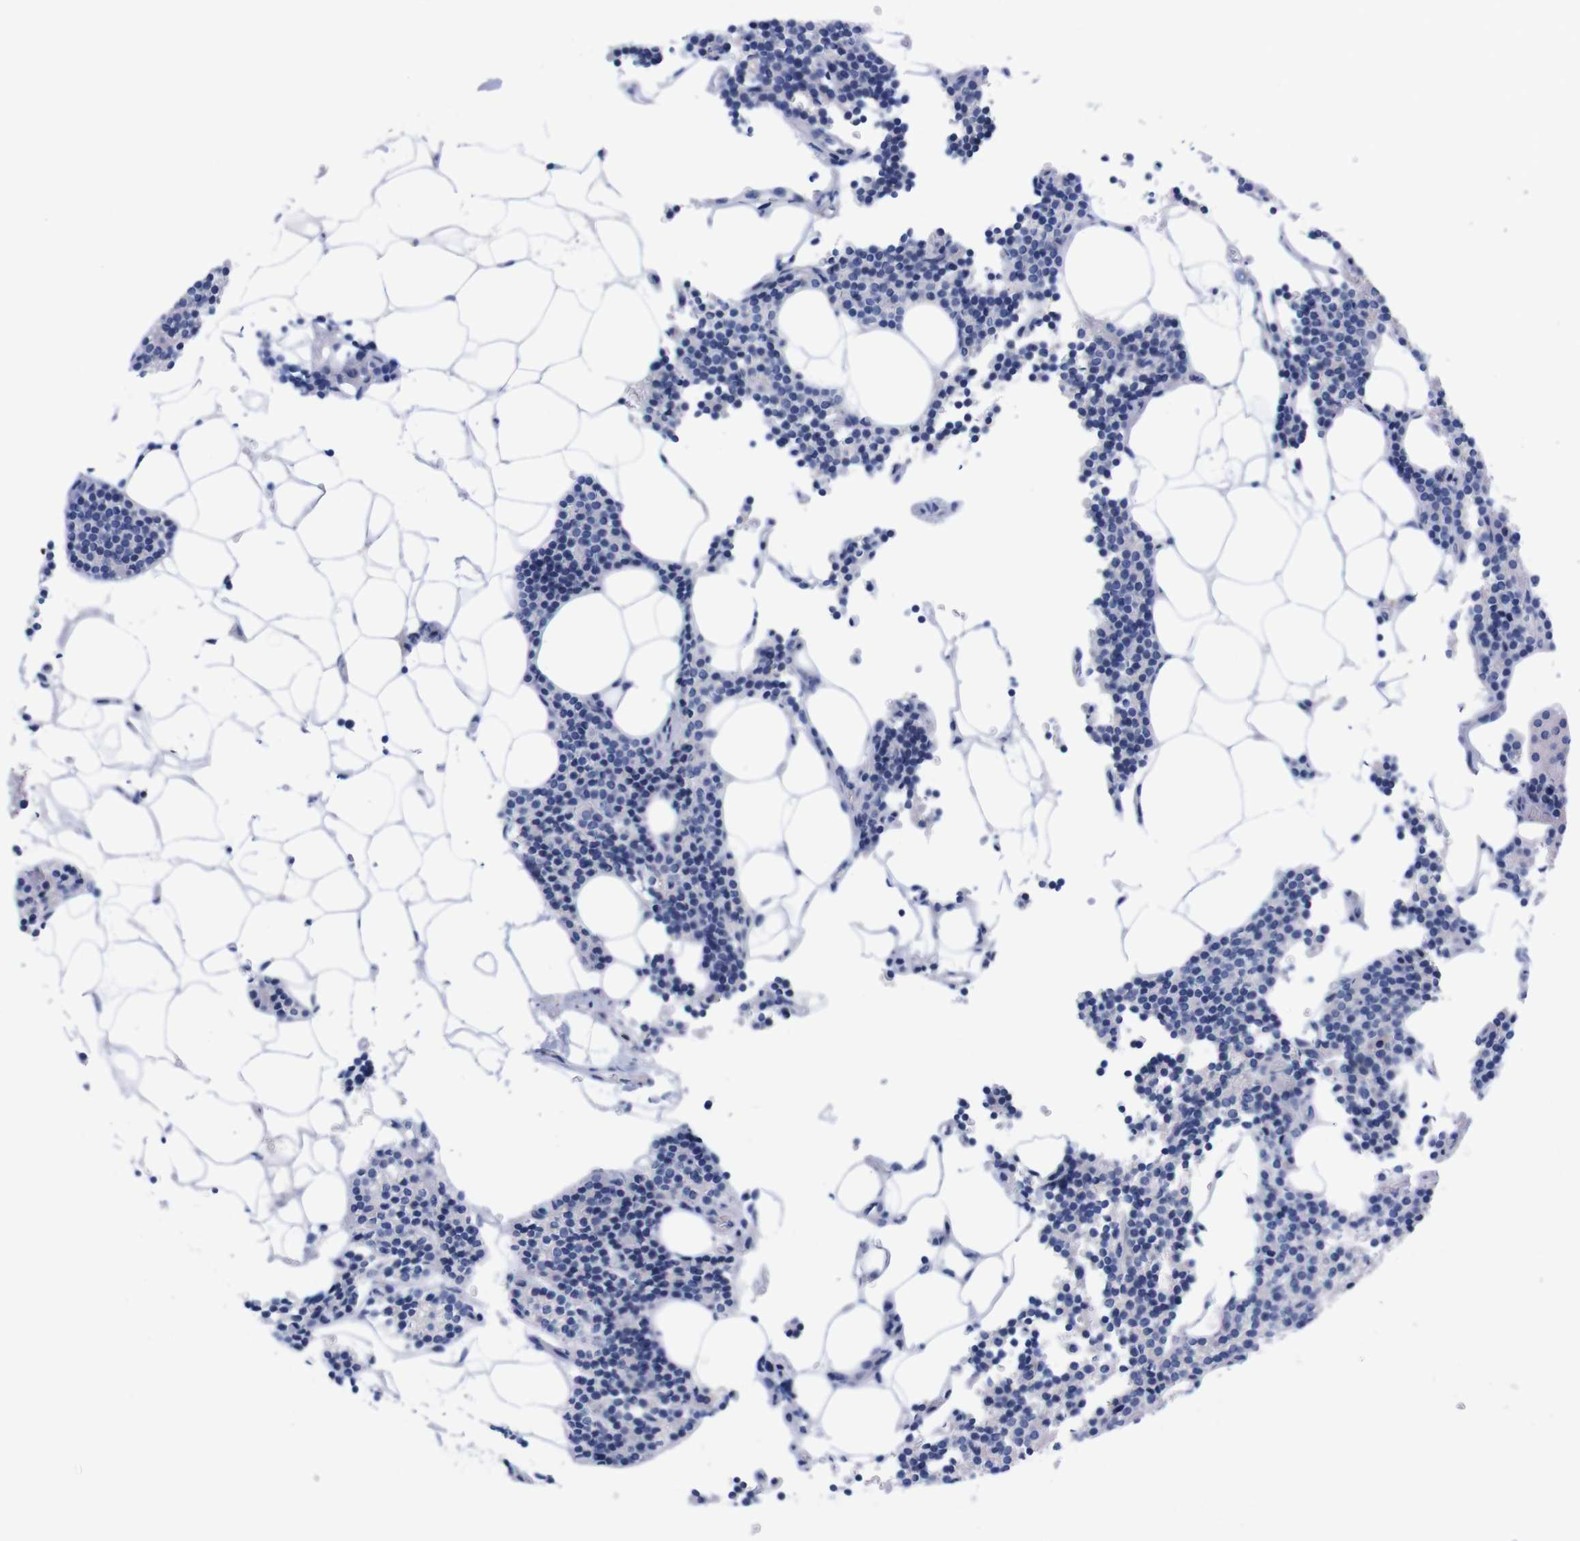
{"staining": {"intensity": "negative", "quantity": "none", "location": "none"}, "tissue": "parathyroid gland", "cell_type": "Glandular cells", "image_type": "normal", "snomed": [{"axis": "morphology", "description": "Normal tissue, NOS"}, {"axis": "morphology", "description": "Adenoma, NOS"}, {"axis": "topography", "description": "Parathyroid gland"}], "caption": "There is no significant positivity in glandular cells of parathyroid gland. (Brightfield microscopy of DAB (3,3'-diaminobenzidine) immunohistochemistry at high magnification).", "gene": "NEBL", "patient": {"sex": "female", "age": 70}}